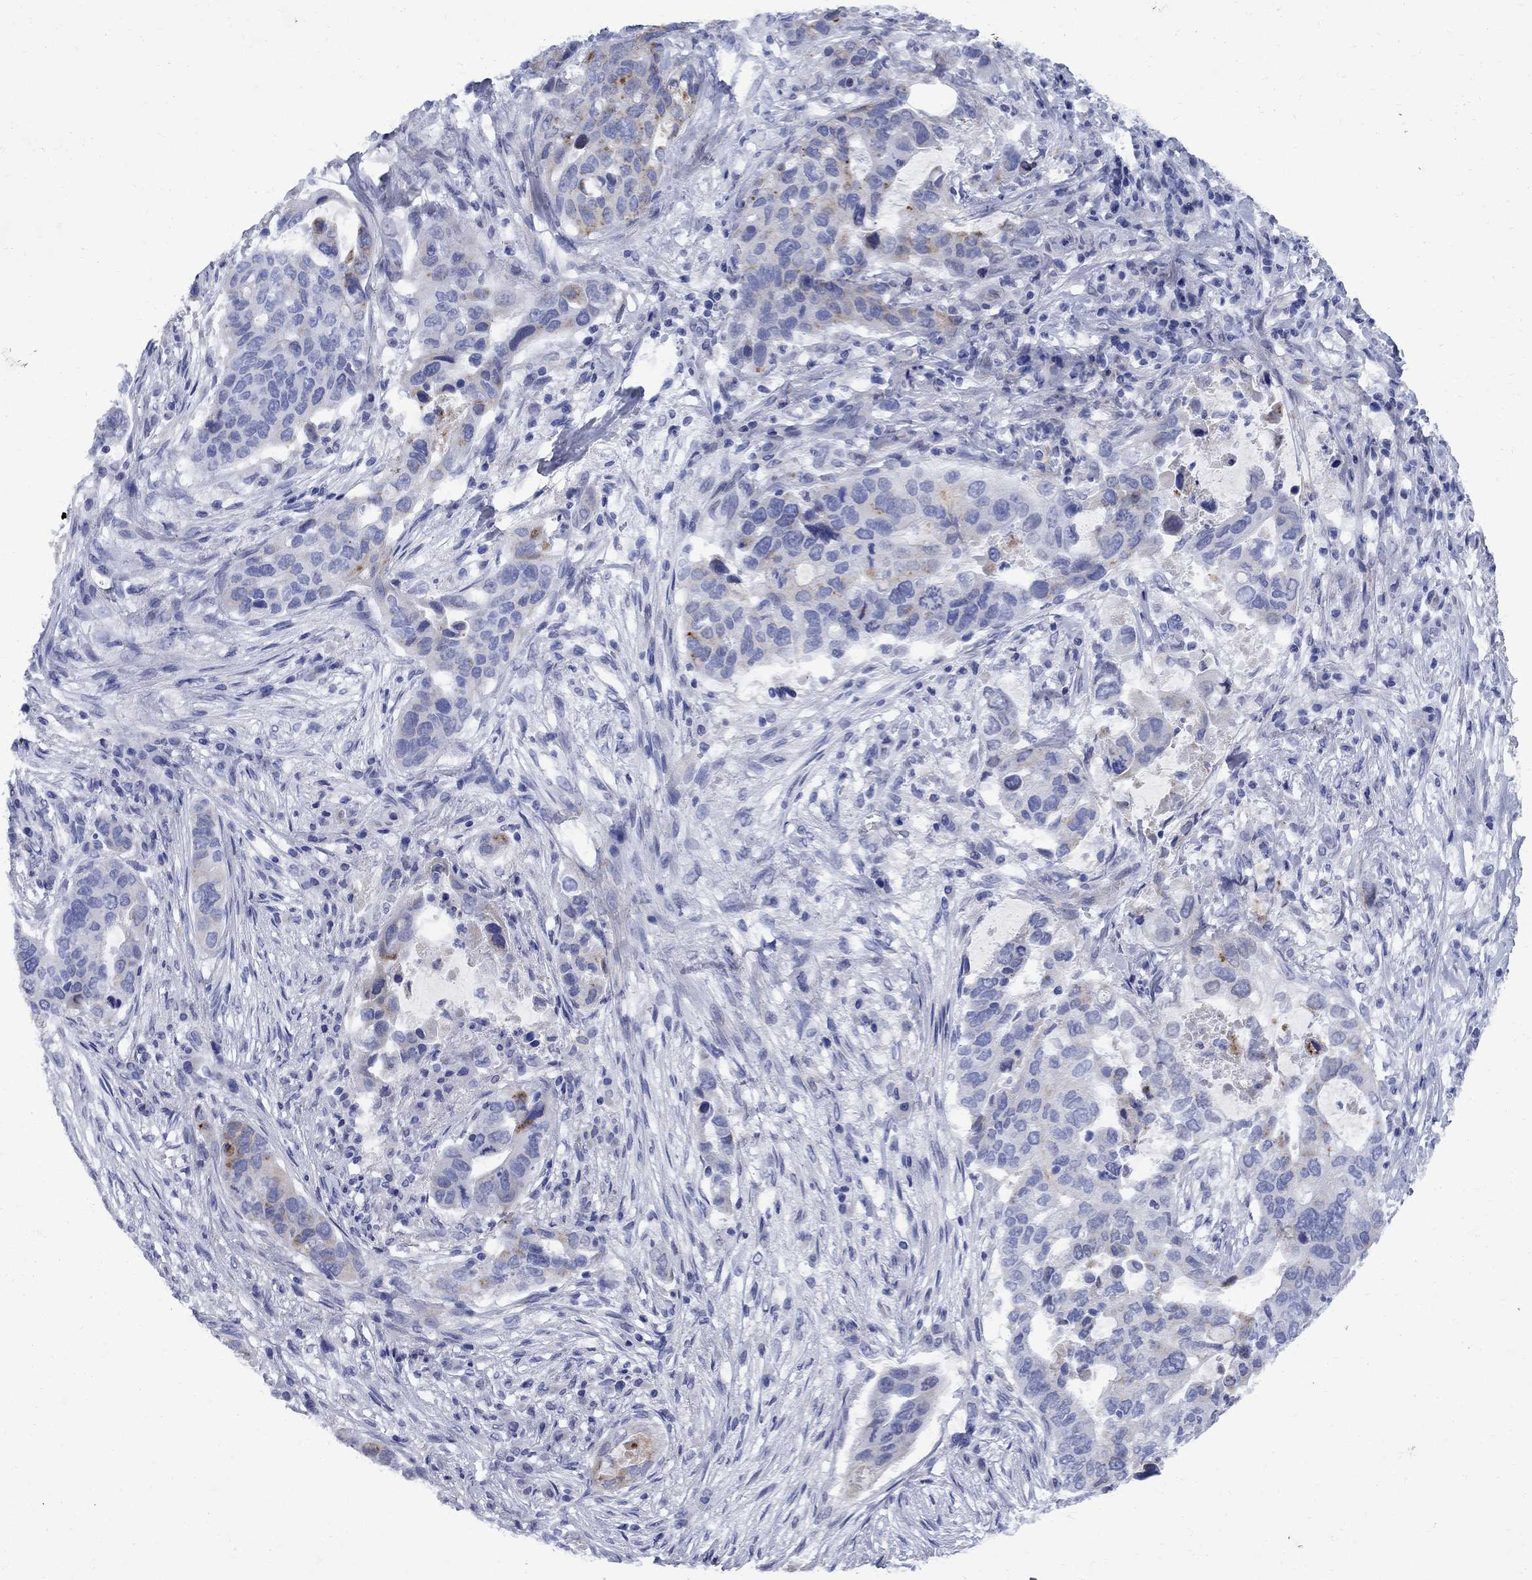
{"staining": {"intensity": "negative", "quantity": "none", "location": "none"}, "tissue": "stomach cancer", "cell_type": "Tumor cells", "image_type": "cancer", "snomed": [{"axis": "morphology", "description": "Adenocarcinoma, NOS"}, {"axis": "topography", "description": "Stomach"}], "caption": "There is no significant positivity in tumor cells of stomach cancer (adenocarcinoma).", "gene": "STAB2", "patient": {"sex": "male", "age": 54}}